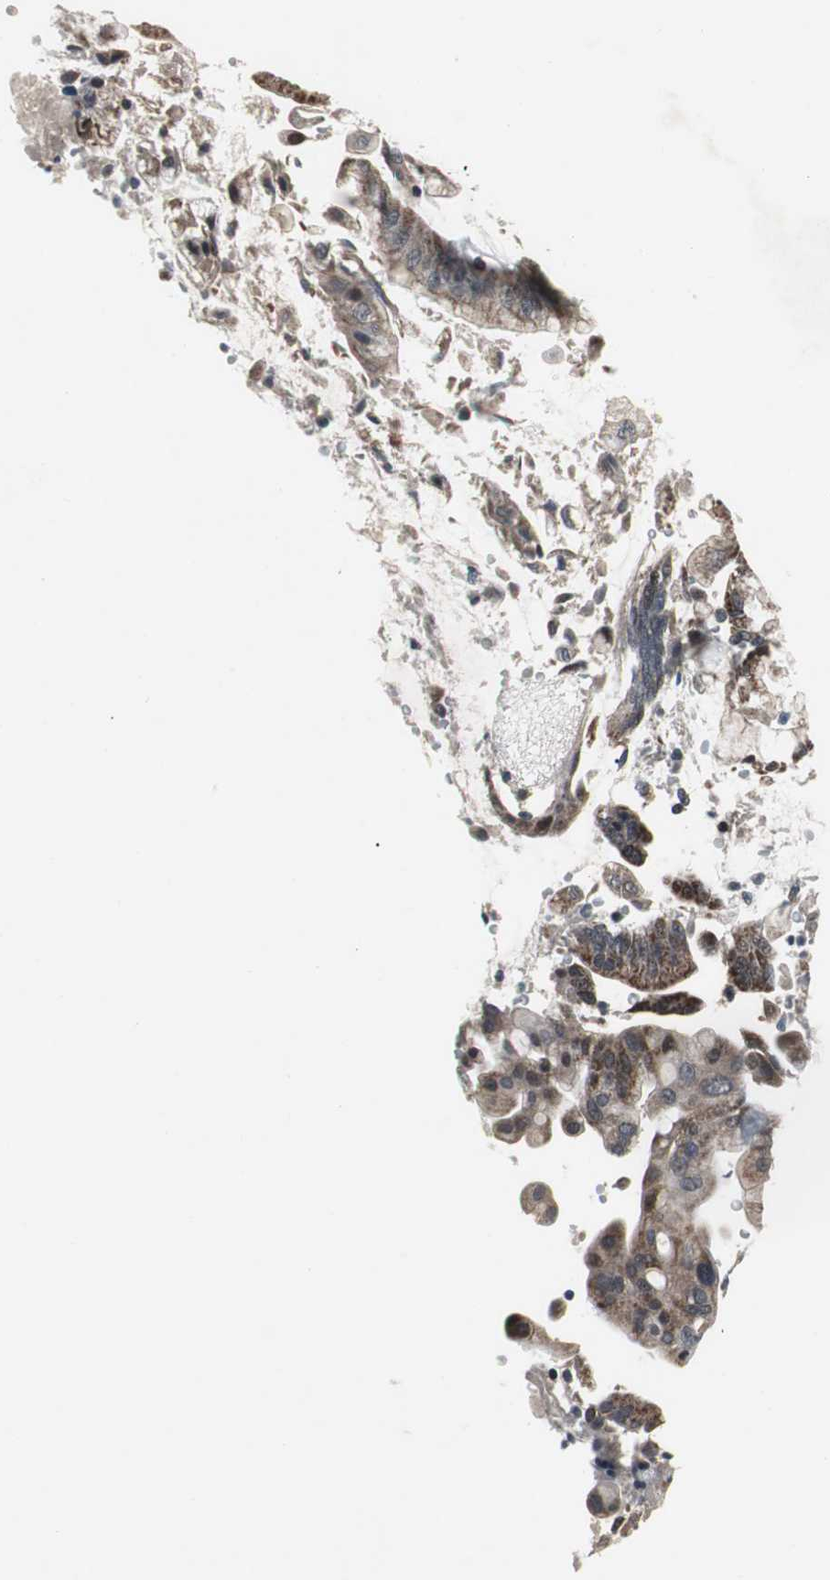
{"staining": {"intensity": "strong", "quantity": ">75%", "location": "cytoplasmic/membranous"}, "tissue": "pancreatic cancer", "cell_type": "Tumor cells", "image_type": "cancer", "snomed": [{"axis": "morphology", "description": "Adenocarcinoma, NOS"}, {"axis": "morphology", "description": "Adenocarcinoma, metastatic, NOS"}, {"axis": "topography", "description": "Lymph node"}, {"axis": "topography", "description": "Pancreas"}, {"axis": "topography", "description": "Duodenum"}], "caption": "High-magnification brightfield microscopy of pancreatic metastatic adenocarcinoma stained with DAB (3,3'-diaminobenzidine) (brown) and counterstained with hematoxylin (blue). tumor cells exhibit strong cytoplasmic/membranous expression is appreciated in approximately>75% of cells.", "gene": "MRPL40", "patient": {"sex": "female", "age": 64}}